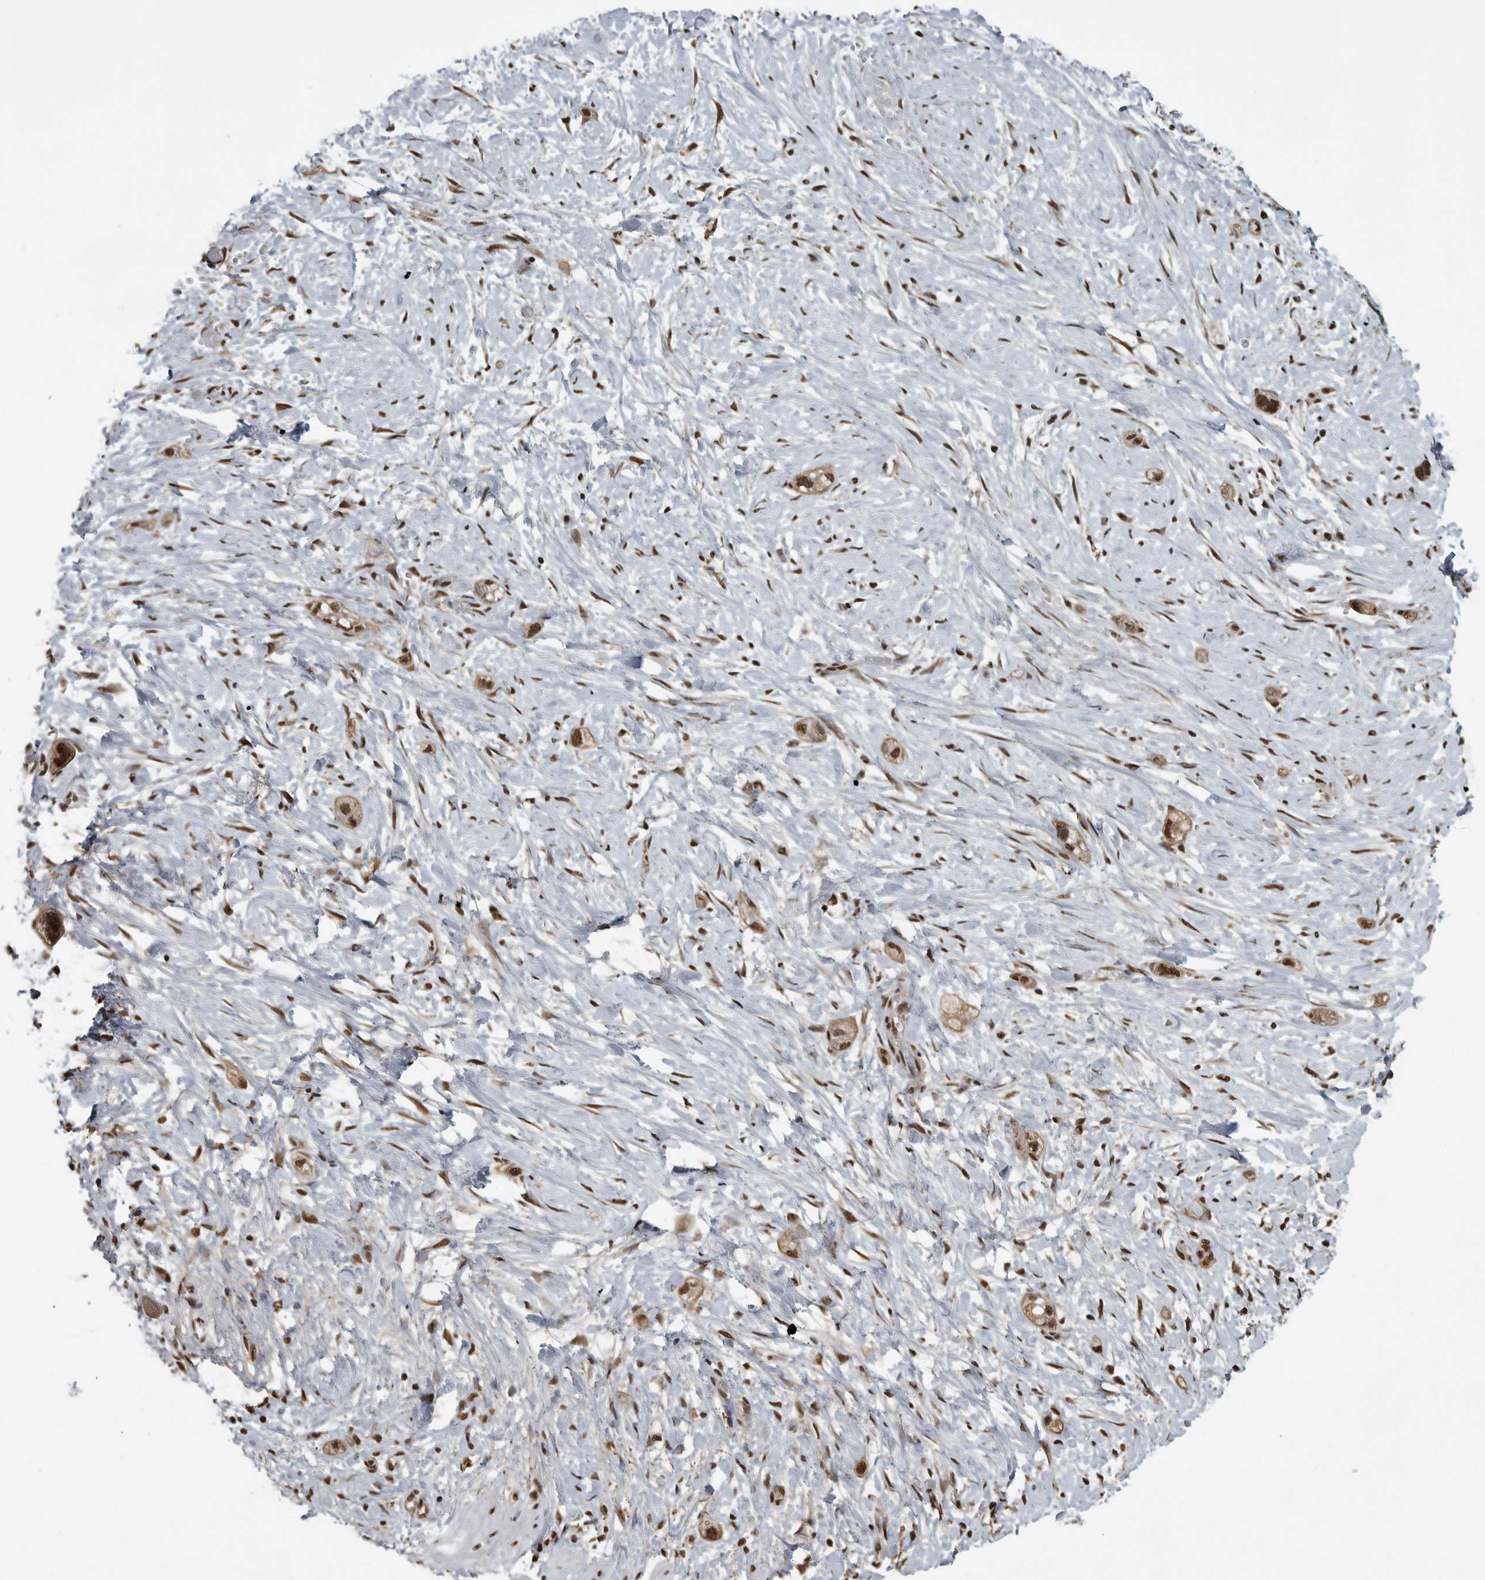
{"staining": {"intensity": "strong", "quantity": ">75%", "location": "nuclear"}, "tissue": "stomach cancer", "cell_type": "Tumor cells", "image_type": "cancer", "snomed": [{"axis": "morphology", "description": "Adenocarcinoma, NOS"}, {"axis": "topography", "description": "Stomach"}, {"axis": "topography", "description": "Stomach, lower"}], "caption": "Stomach cancer (adenocarcinoma) tissue reveals strong nuclear staining in approximately >75% of tumor cells", "gene": "TGS1", "patient": {"sex": "female", "age": 48}}